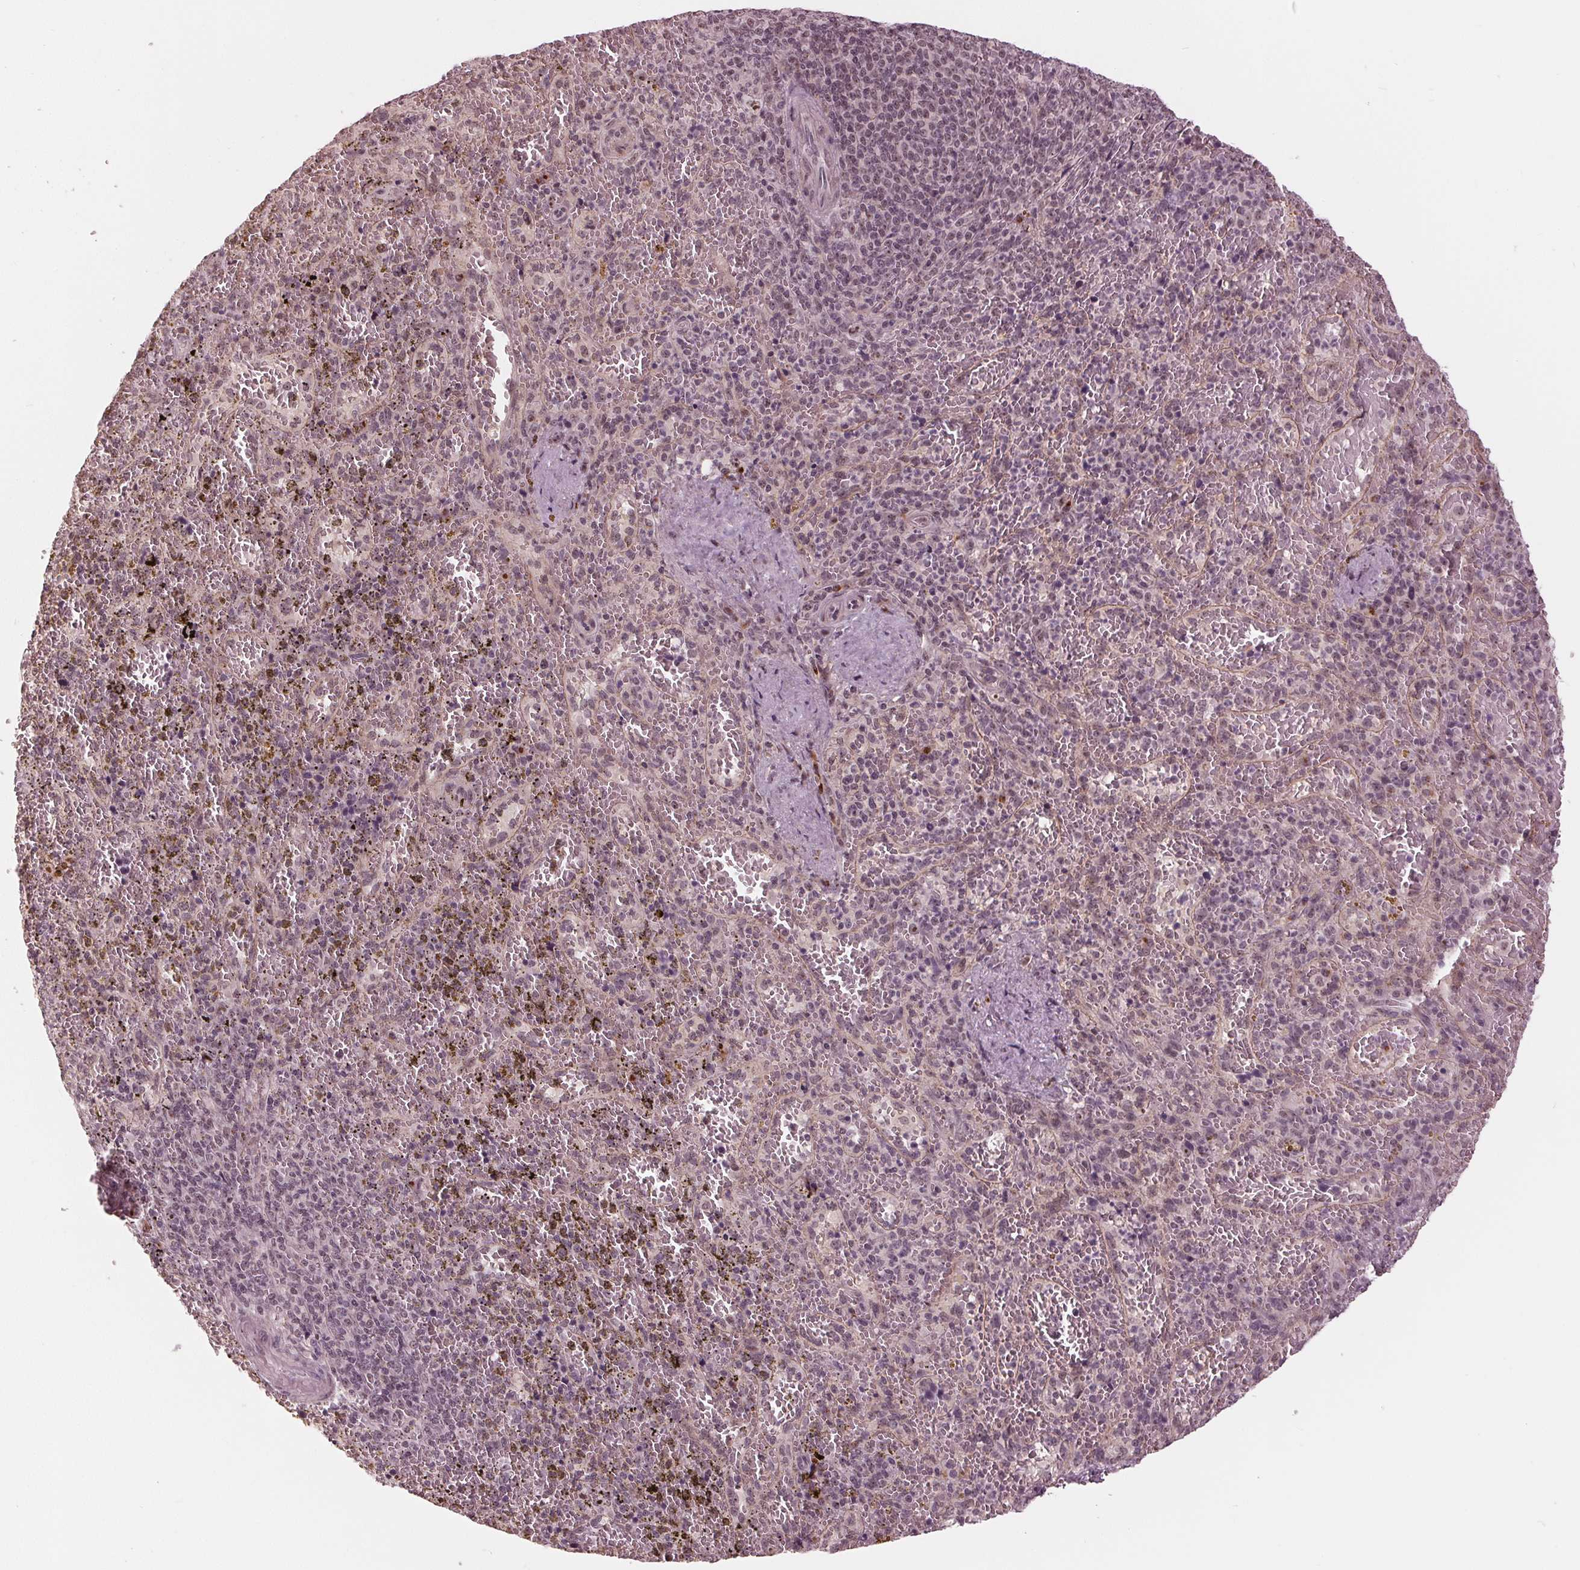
{"staining": {"intensity": "moderate", "quantity": "<25%", "location": "nuclear"}, "tissue": "spleen", "cell_type": "Cells in red pulp", "image_type": "normal", "snomed": [{"axis": "morphology", "description": "Normal tissue, NOS"}, {"axis": "topography", "description": "Spleen"}], "caption": "IHC of benign human spleen shows low levels of moderate nuclear positivity in approximately <25% of cells in red pulp.", "gene": "SLX4", "patient": {"sex": "female", "age": 50}}